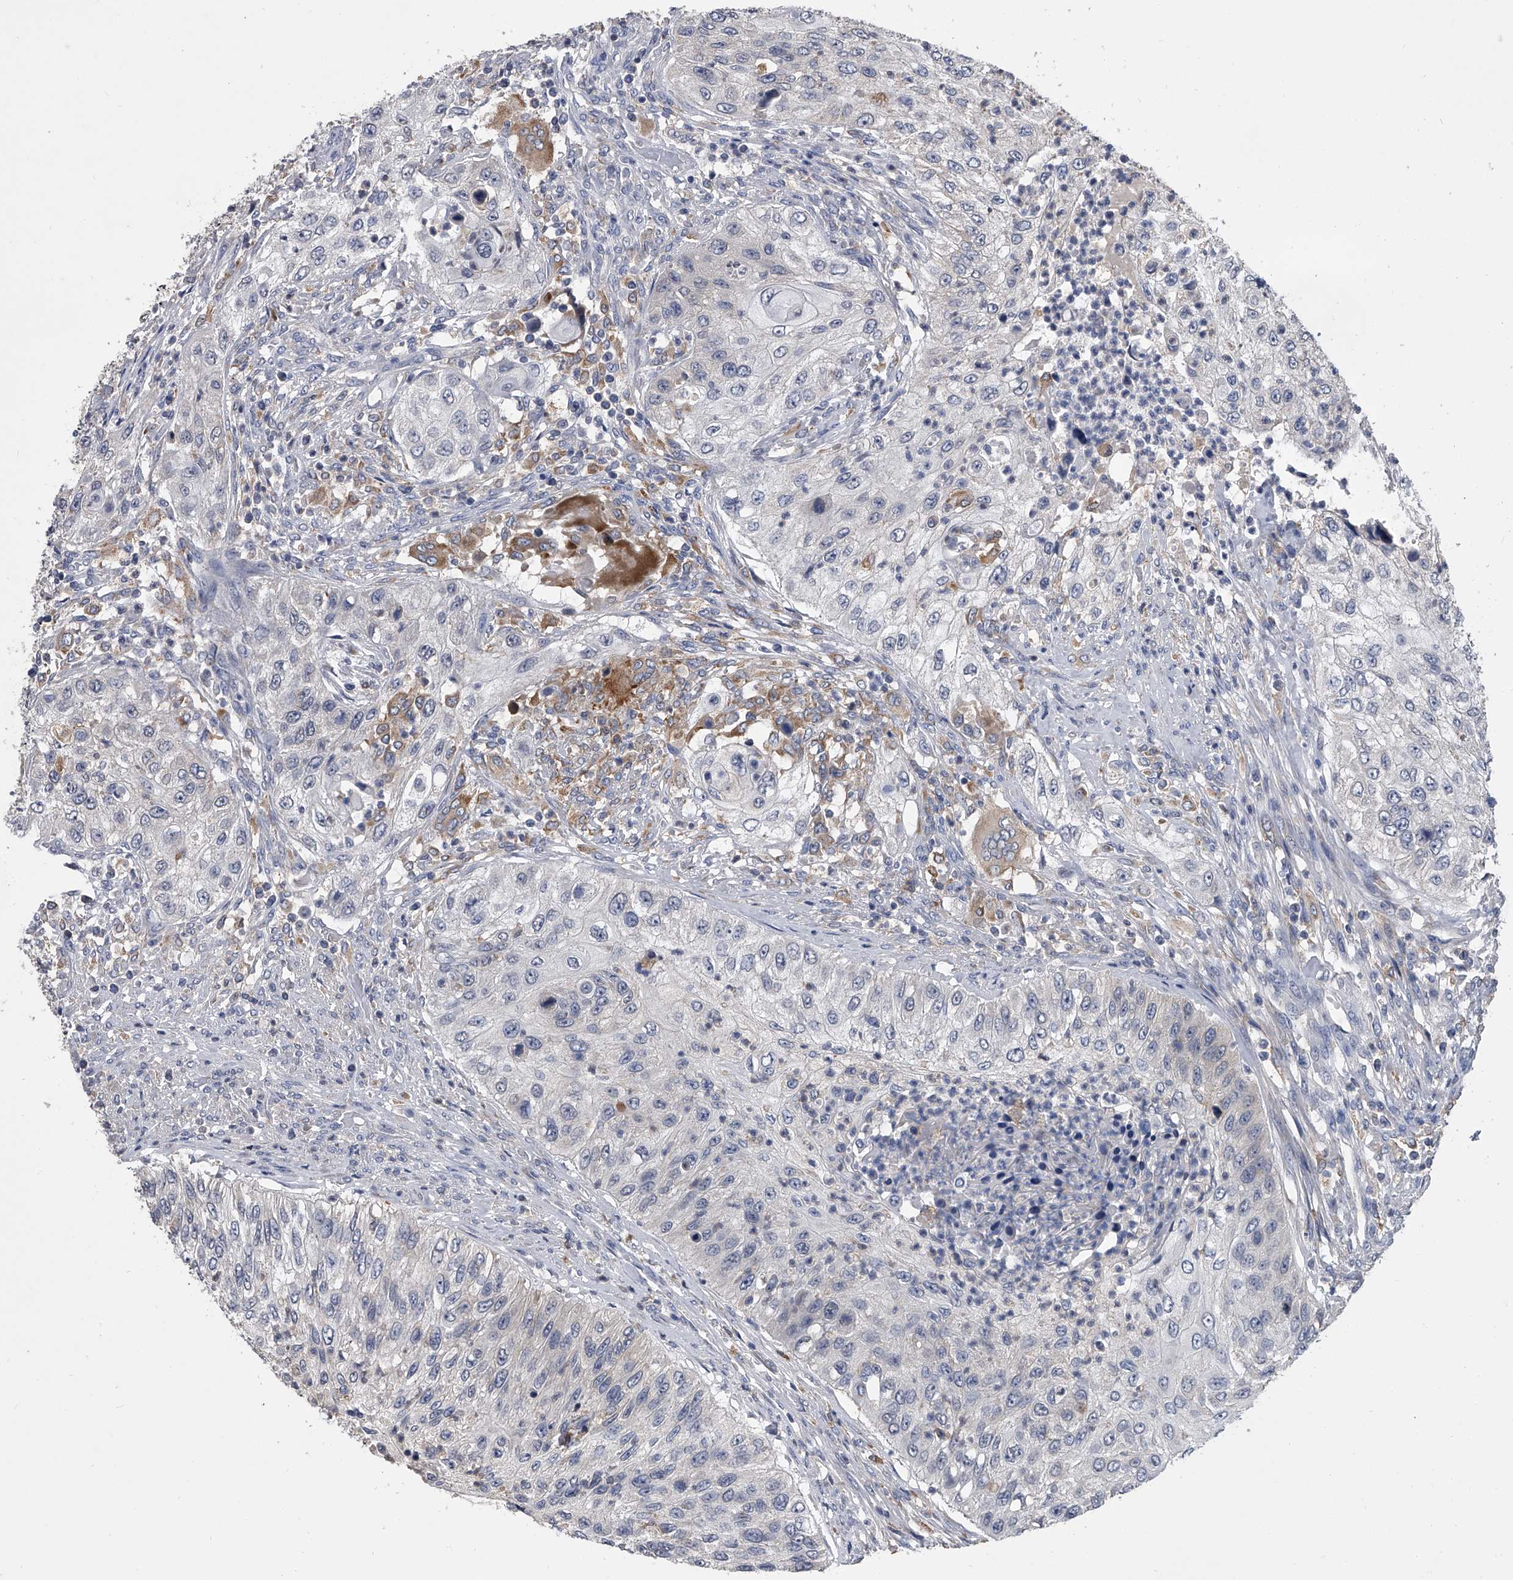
{"staining": {"intensity": "negative", "quantity": "none", "location": "none"}, "tissue": "urothelial cancer", "cell_type": "Tumor cells", "image_type": "cancer", "snomed": [{"axis": "morphology", "description": "Urothelial carcinoma, High grade"}, {"axis": "topography", "description": "Urinary bladder"}], "caption": "Tumor cells are negative for protein expression in human urothelial cancer.", "gene": "MAP4K3", "patient": {"sex": "female", "age": 60}}